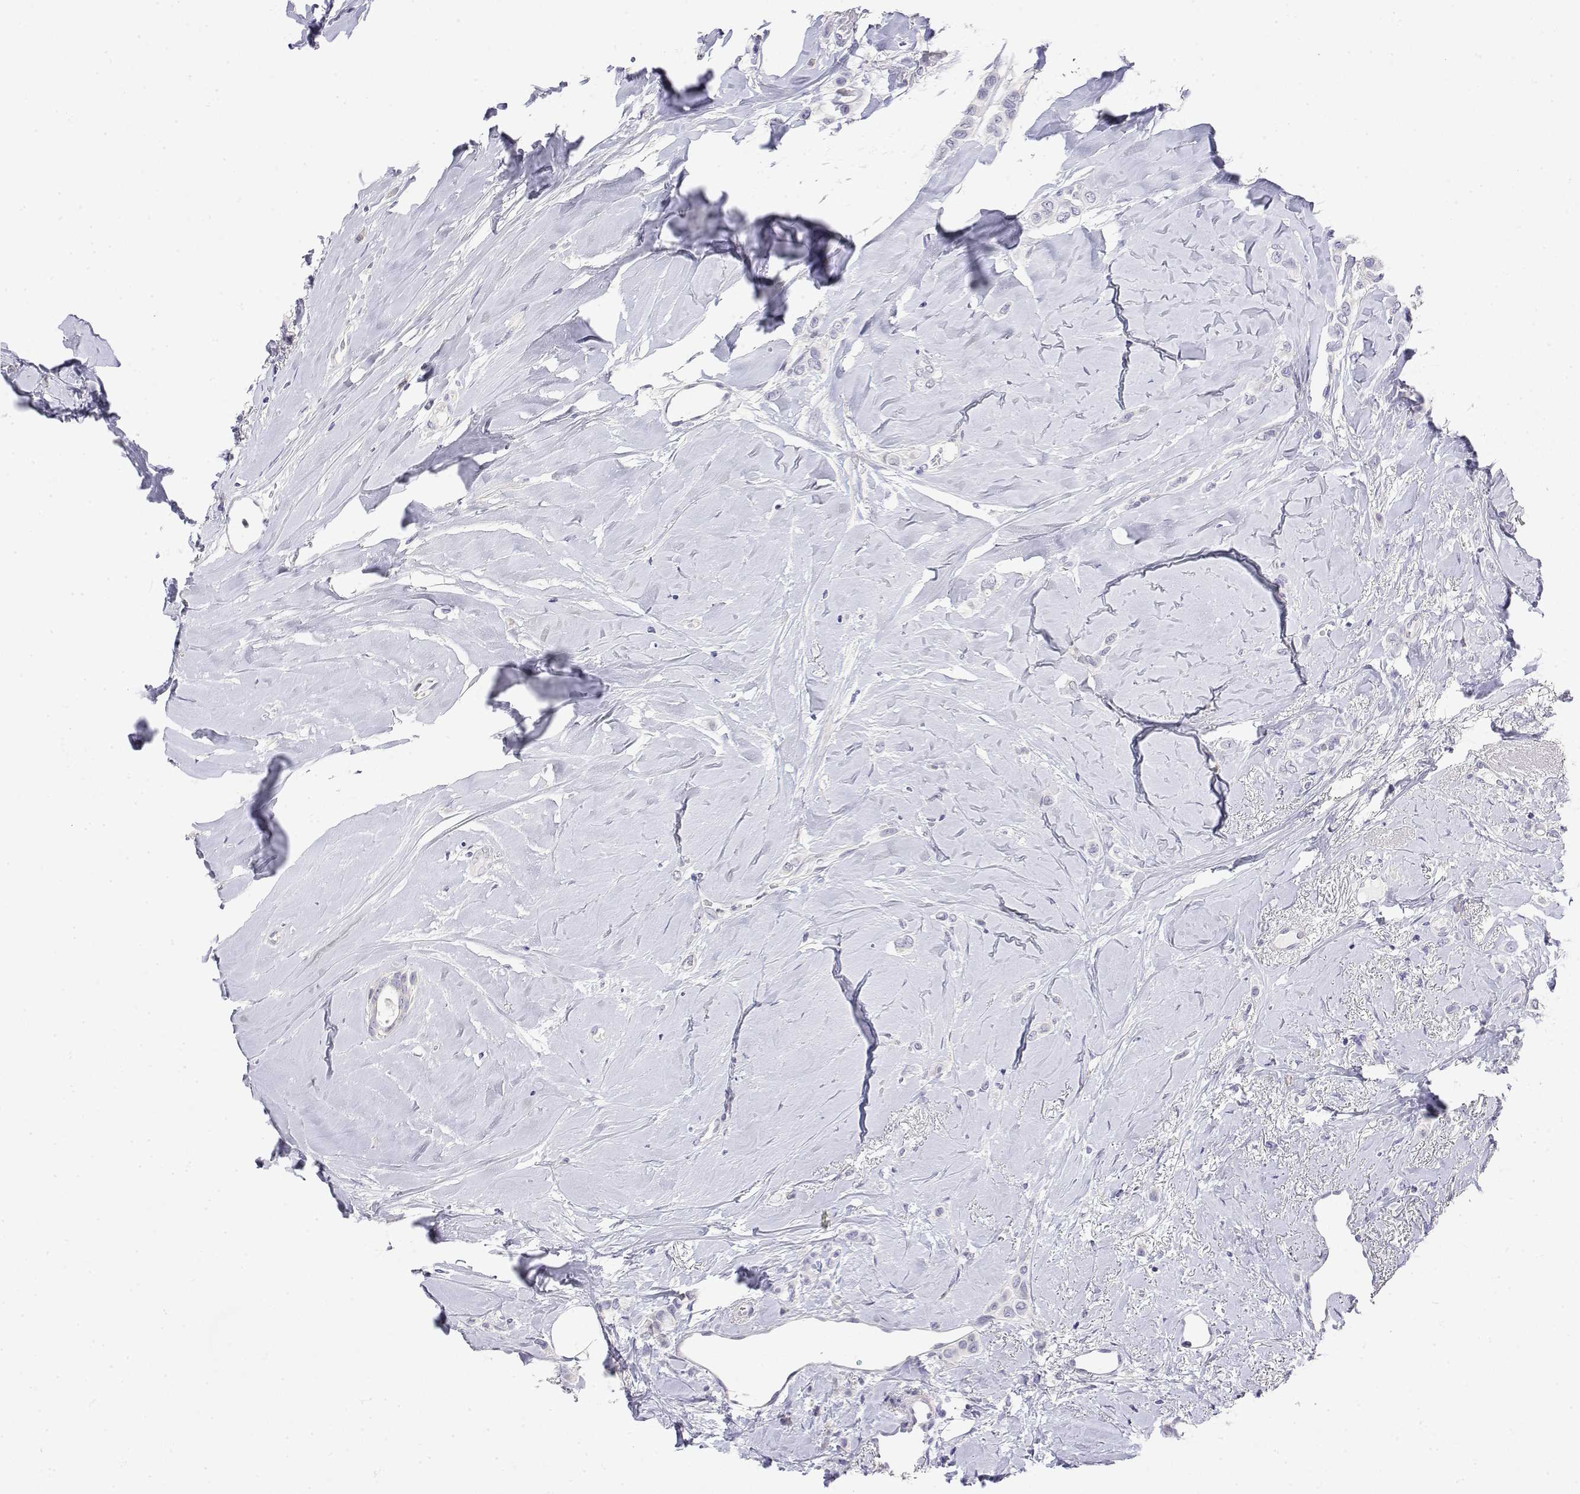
{"staining": {"intensity": "negative", "quantity": "none", "location": "none"}, "tissue": "breast cancer", "cell_type": "Tumor cells", "image_type": "cancer", "snomed": [{"axis": "morphology", "description": "Lobular carcinoma"}, {"axis": "topography", "description": "Breast"}], "caption": "Immunohistochemistry (IHC) of breast lobular carcinoma displays no staining in tumor cells.", "gene": "LY6D", "patient": {"sex": "female", "age": 66}}